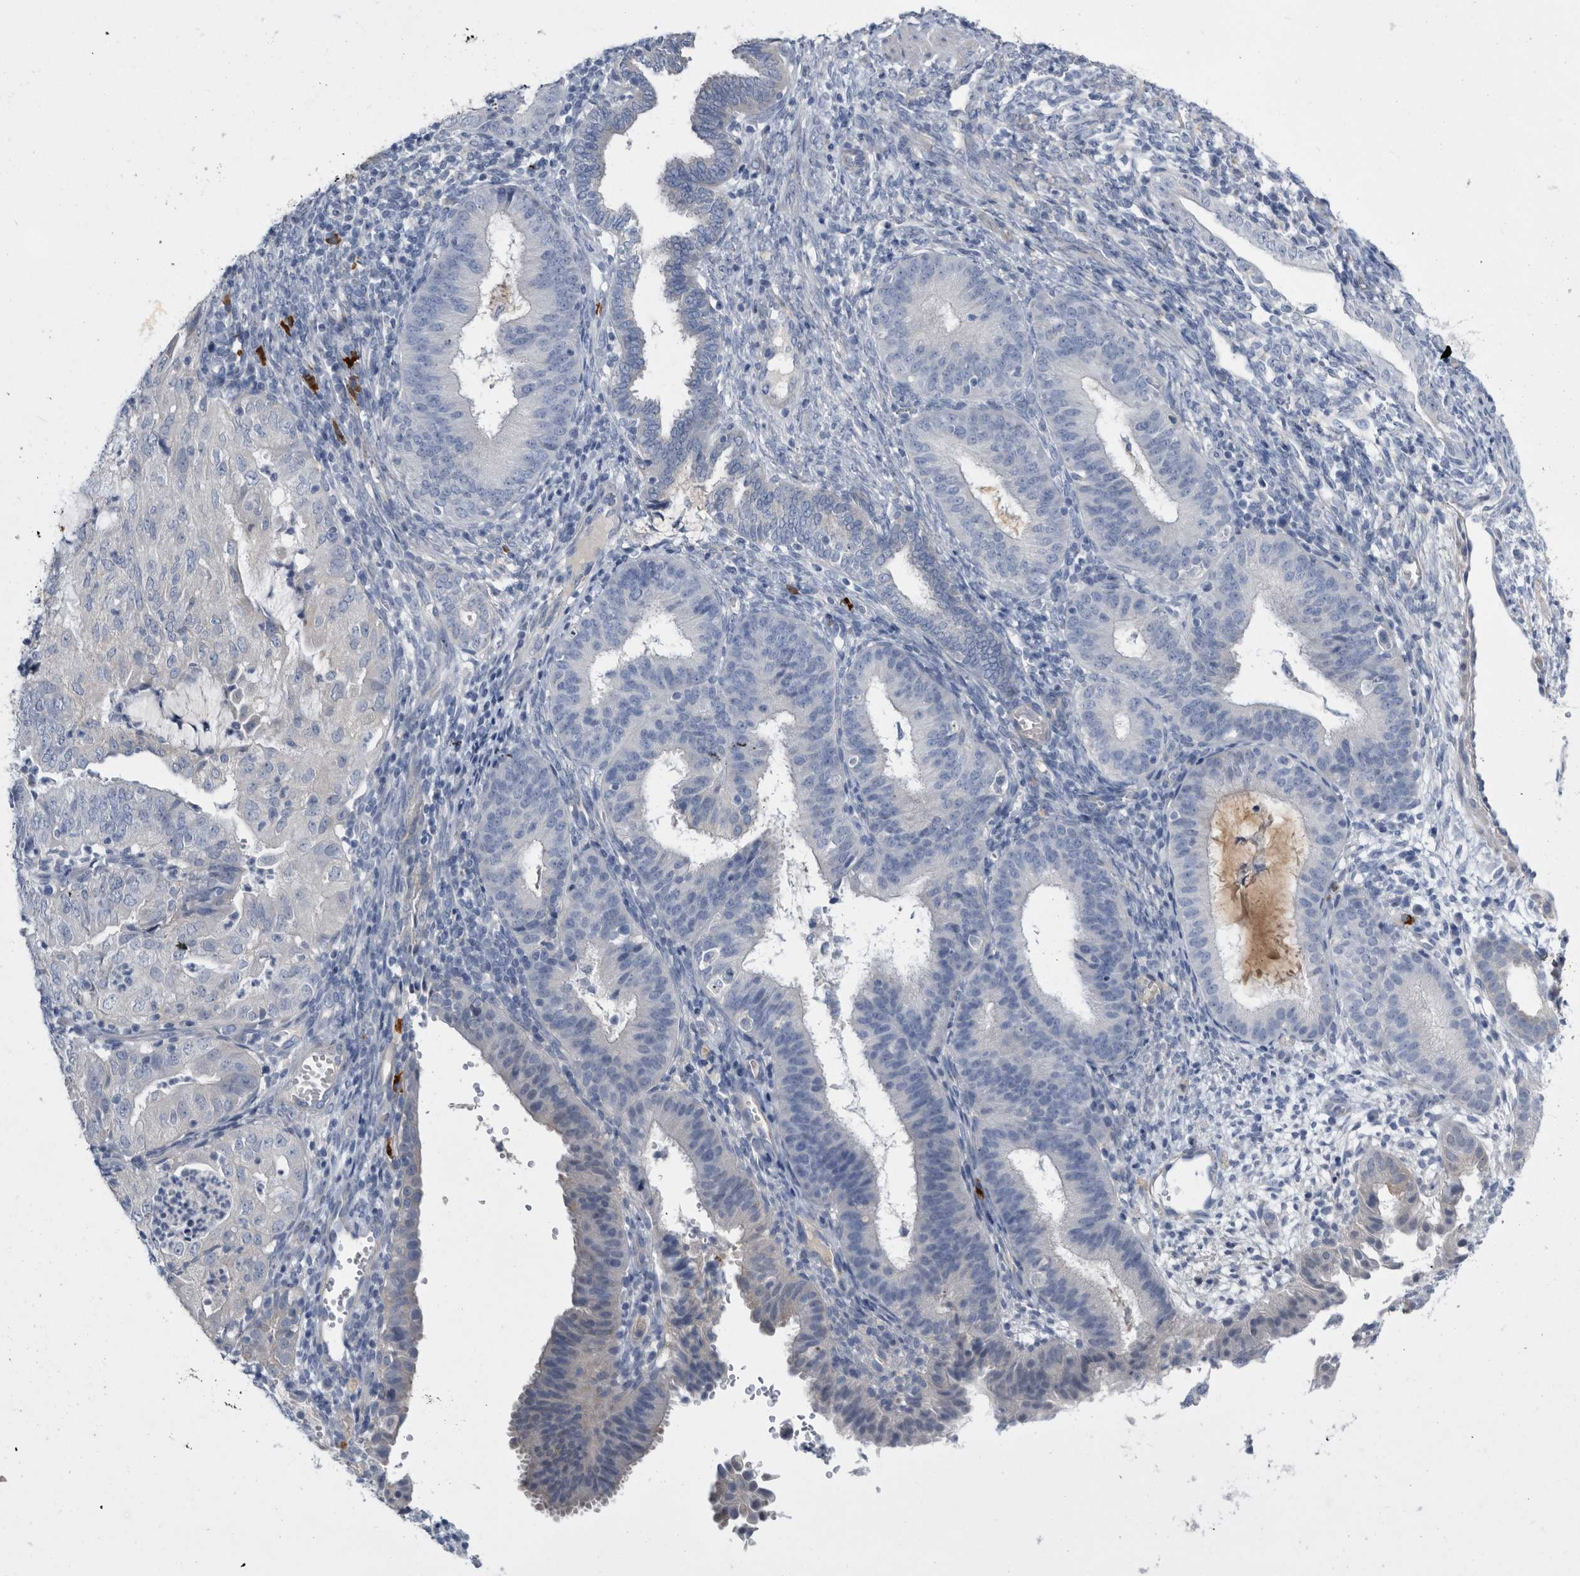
{"staining": {"intensity": "negative", "quantity": "none", "location": "none"}, "tissue": "endometrial cancer", "cell_type": "Tumor cells", "image_type": "cancer", "snomed": [{"axis": "morphology", "description": "Adenocarcinoma, NOS"}, {"axis": "topography", "description": "Endometrium"}], "caption": "Immunohistochemistry (IHC) histopathology image of human endometrial cancer (adenocarcinoma) stained for a protein (brown), which shows no positivity in tumor cells.", "gene": "BTBD6", "patient": {"sex": "female", "age": 51}}